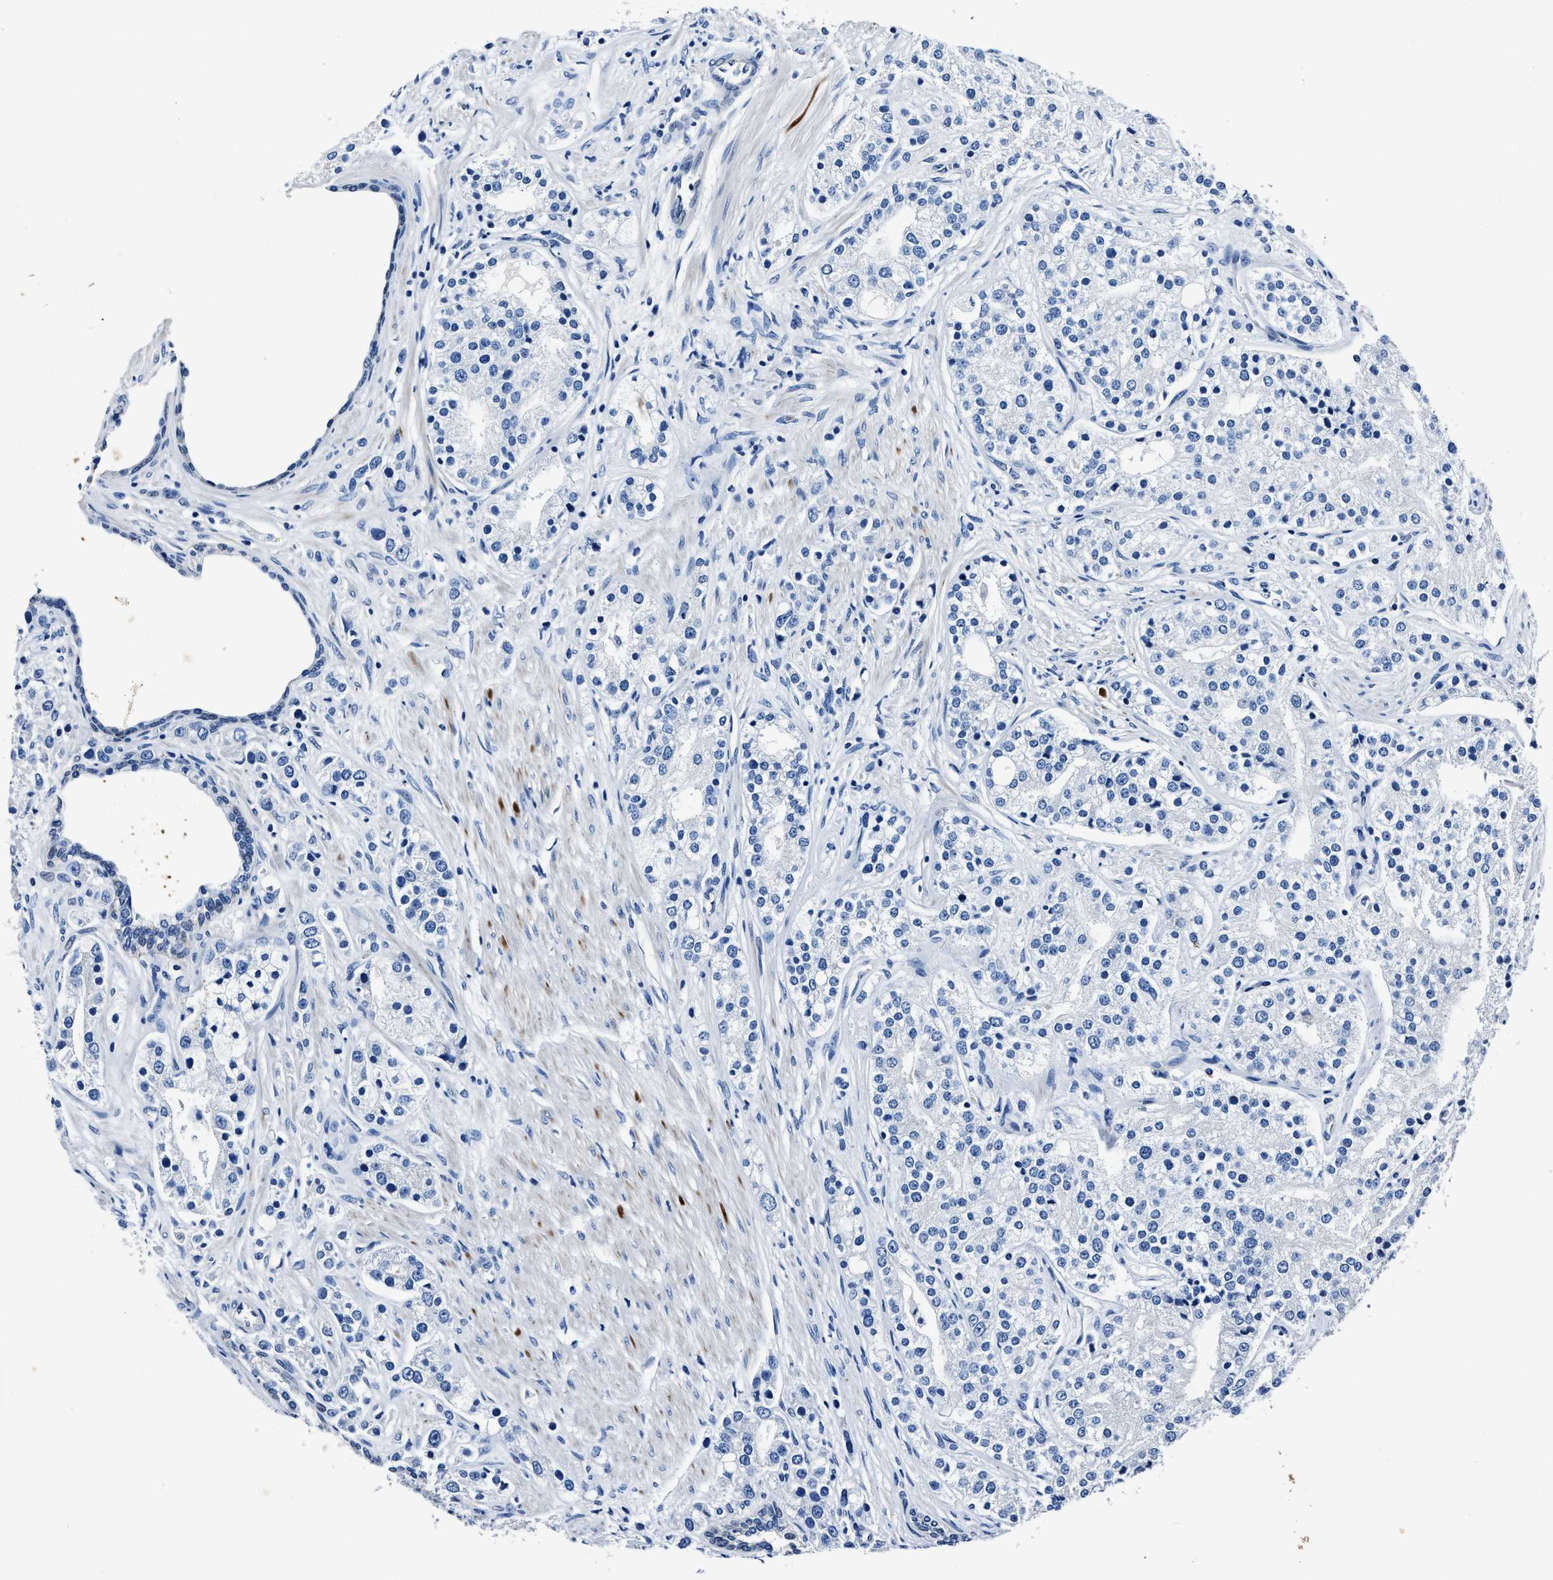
{"staining": {"intensity": "negative", "quantity": "none", "location": "none"}, "tissue": "prostate cancer", "cell_type": "Tumor cells", "image_type": "cancer", "snomed": [{"axis": "morphology", "description": "Adenocarcinoma, High grade"}, {"axis": "topography", "description": "Prostate"}], "caption": "Adenocarcinoma (high-grade) (prostate) stained for a protein using immunohistochemistry (IHC) reveals no staining tumor cells.", "gene": "NACAD", "patient": {"sex": "male", "age": 50}}